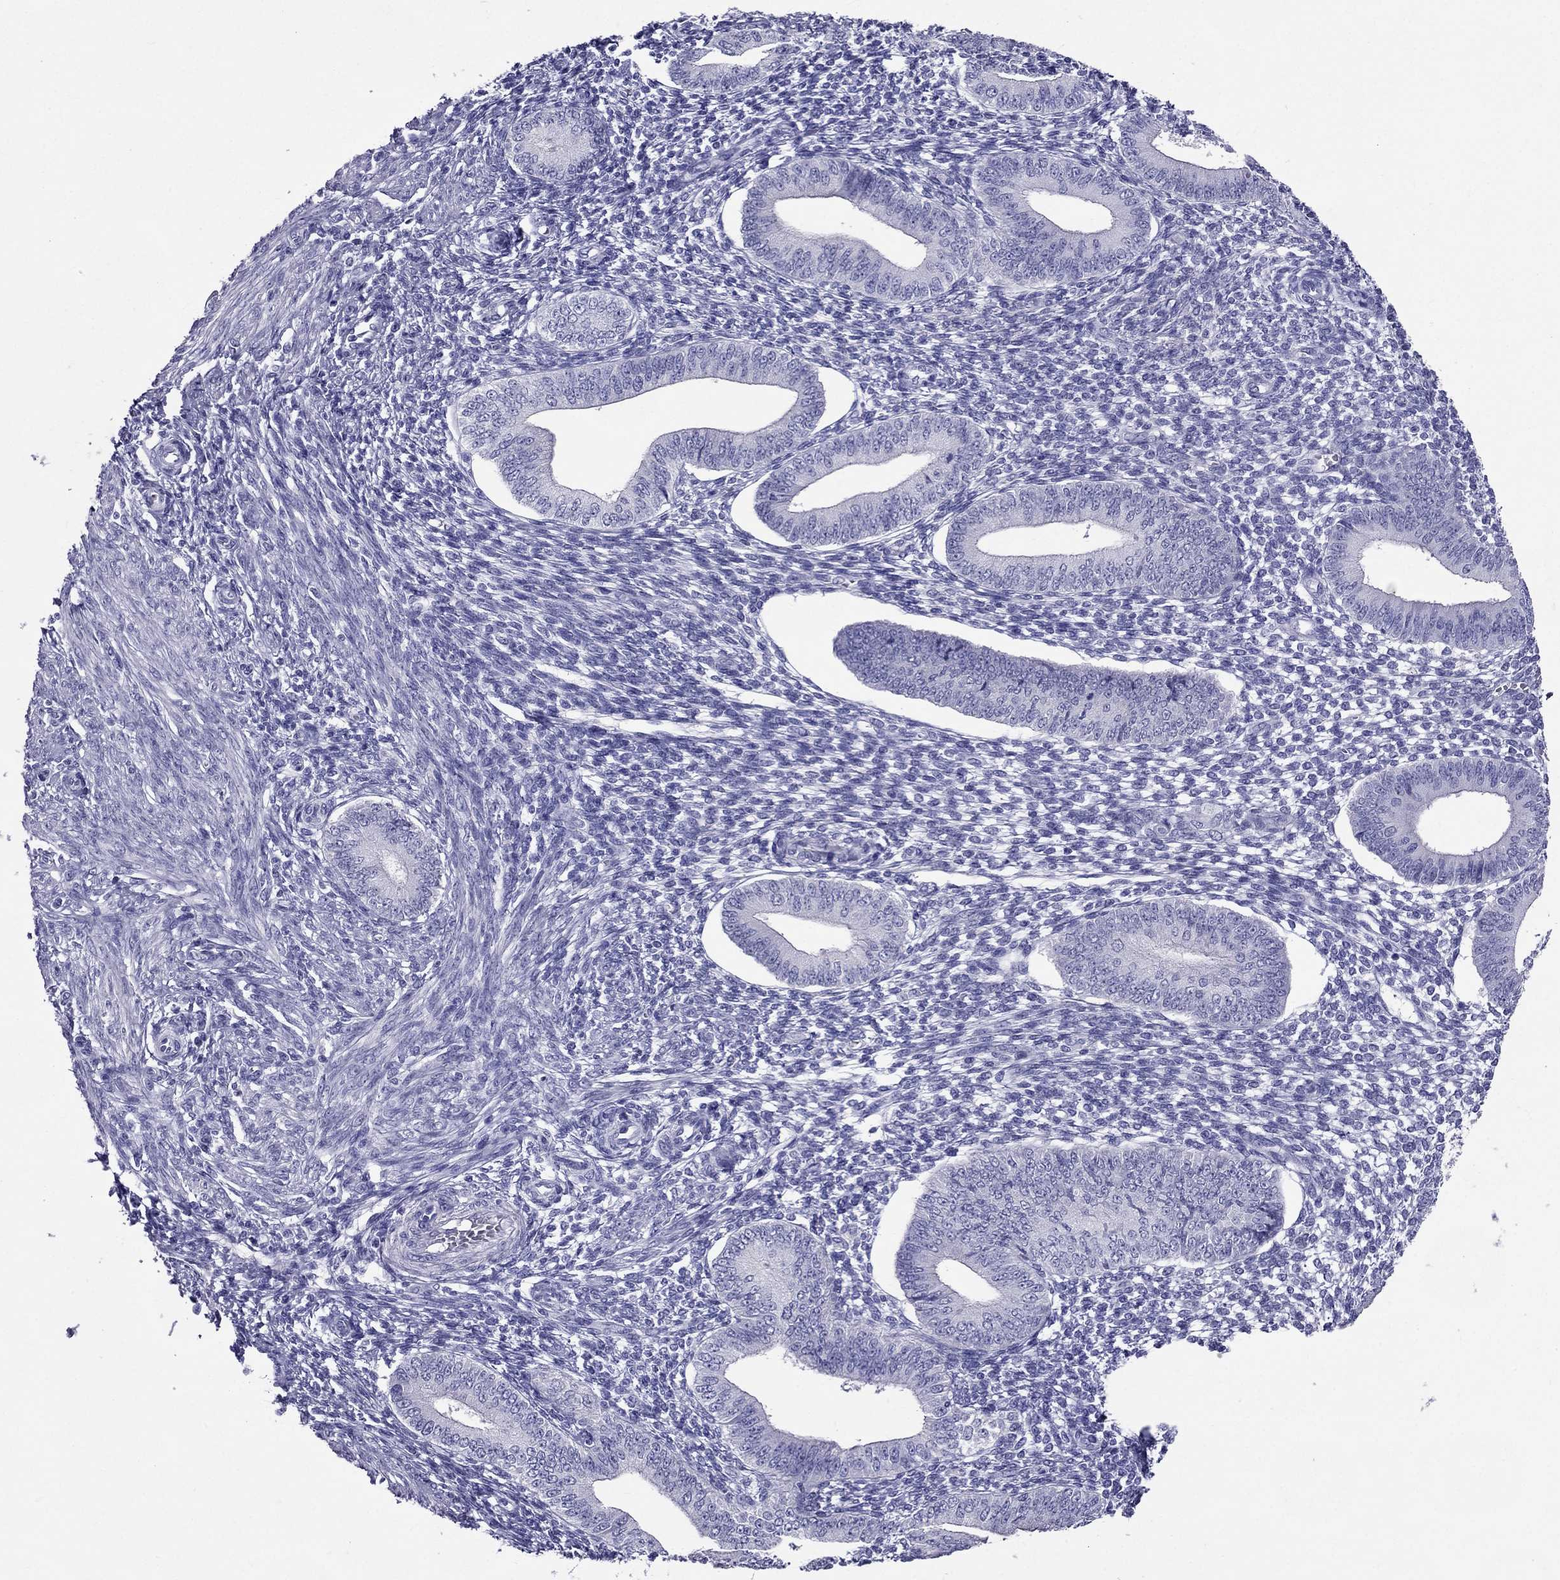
{"staining": {"intensity": "negative", "quantity": "none", "location": "none"}, "tissue": "endometrium", "cell_type": "Cells in endometrial stroma", "image_type": "normal", "snomed": [{"axis": "morphology", "description": "Normal tissue, NOS"}, {"axis": "topography", "description": "Endometrium"}], "caption": "Micrograph shows no significant protein expression in cells in endometrial stroma of normal endometrium. (DAB (3,3'-diaminobenzidine) IHC with hematoxylin counter stain).", "gene": "ZNF541", "patient": {"sex": "female", "age": 42}}